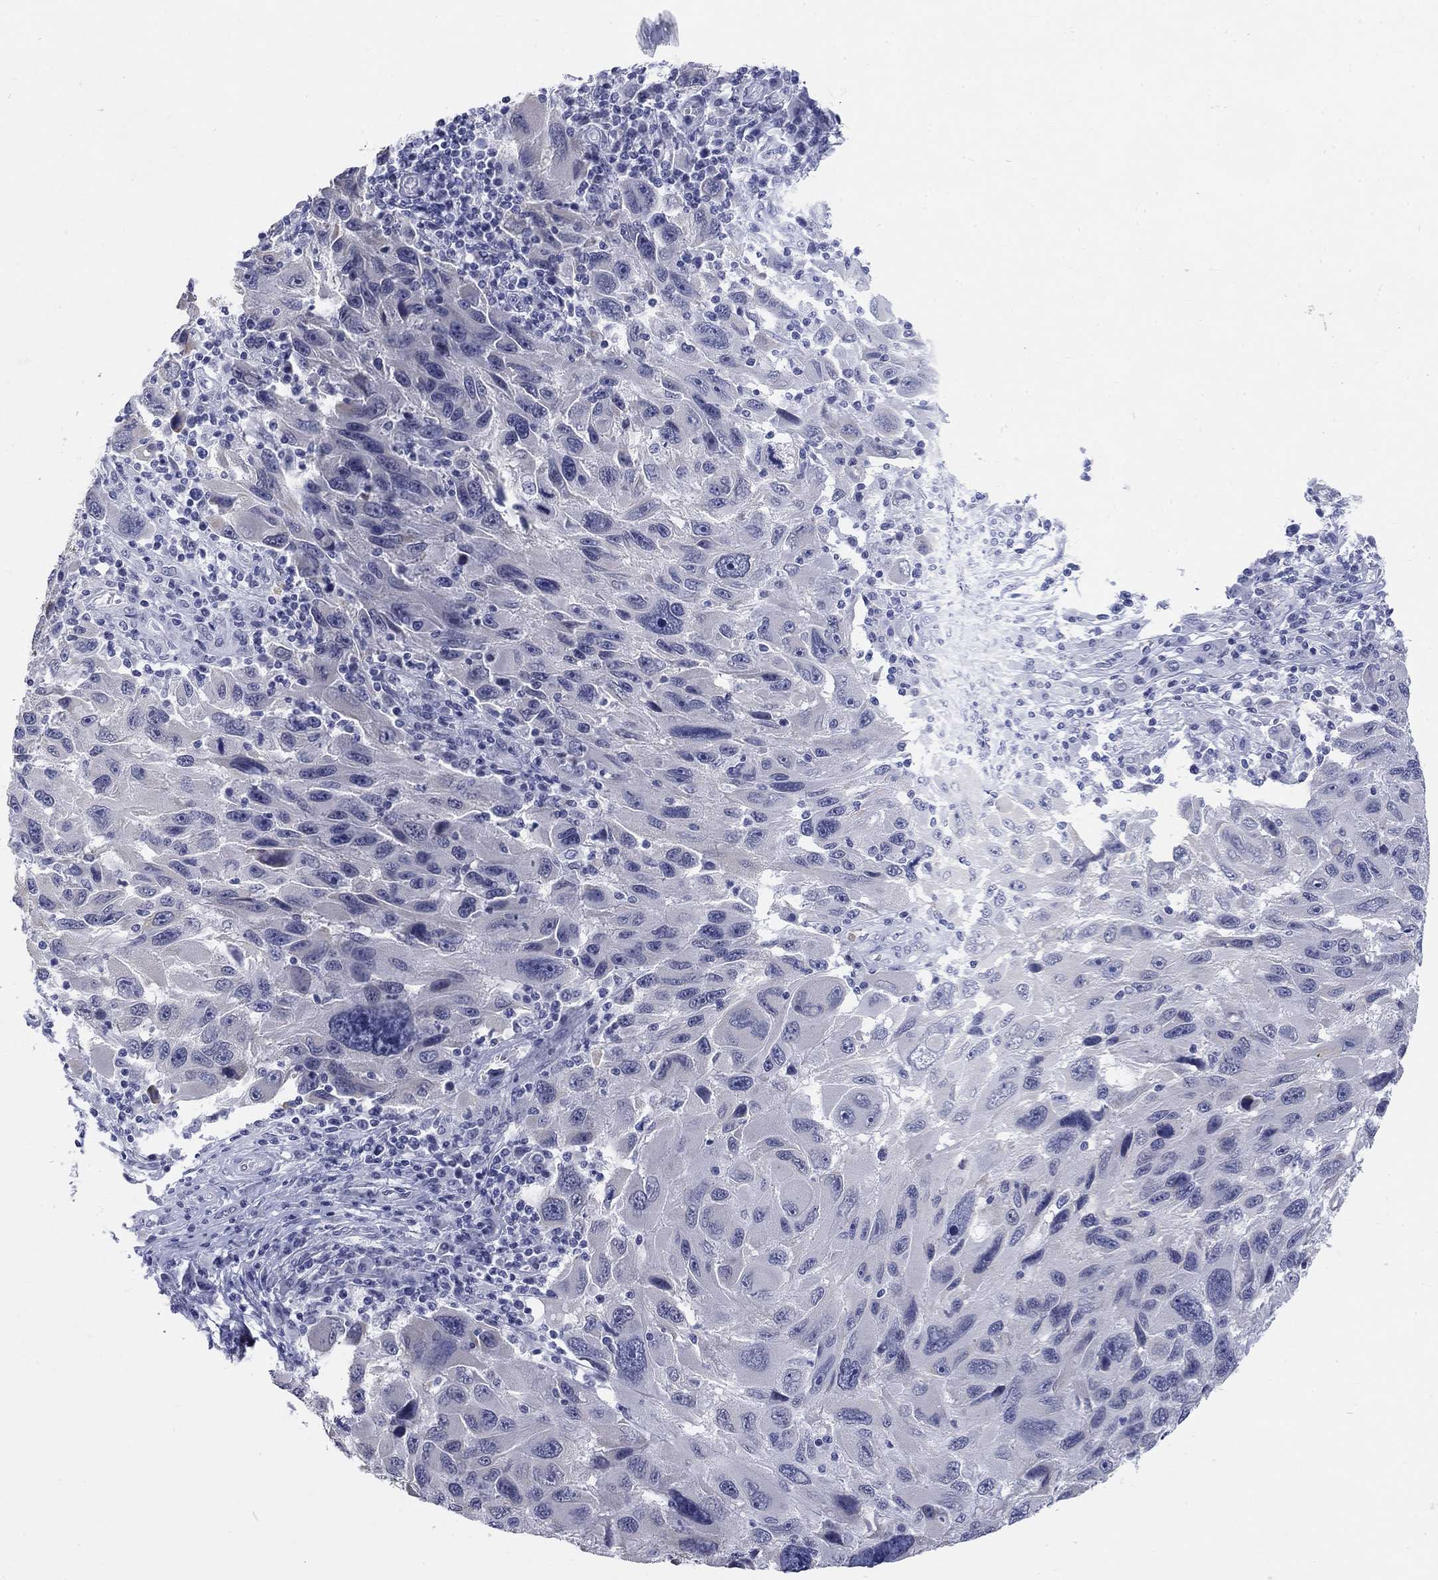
{"staining": {"intensity": "negative", "quantity": "none", "location": "none"}, "tissue": "melanoma", "cell_type": "Tumor cells", "image_type": "cancer", "snomed": [{"axis": "morphology", "description": "Malignant melanoma, NOS"}, {"axis": "topography", "description": "Skin"}], "caption": "Immunohistochemical staining of malignant melanoma demonstrates no significant expression in tumor cells.", "gene": "ECEL1", "patient": {"sex": "male", "age": 53}}